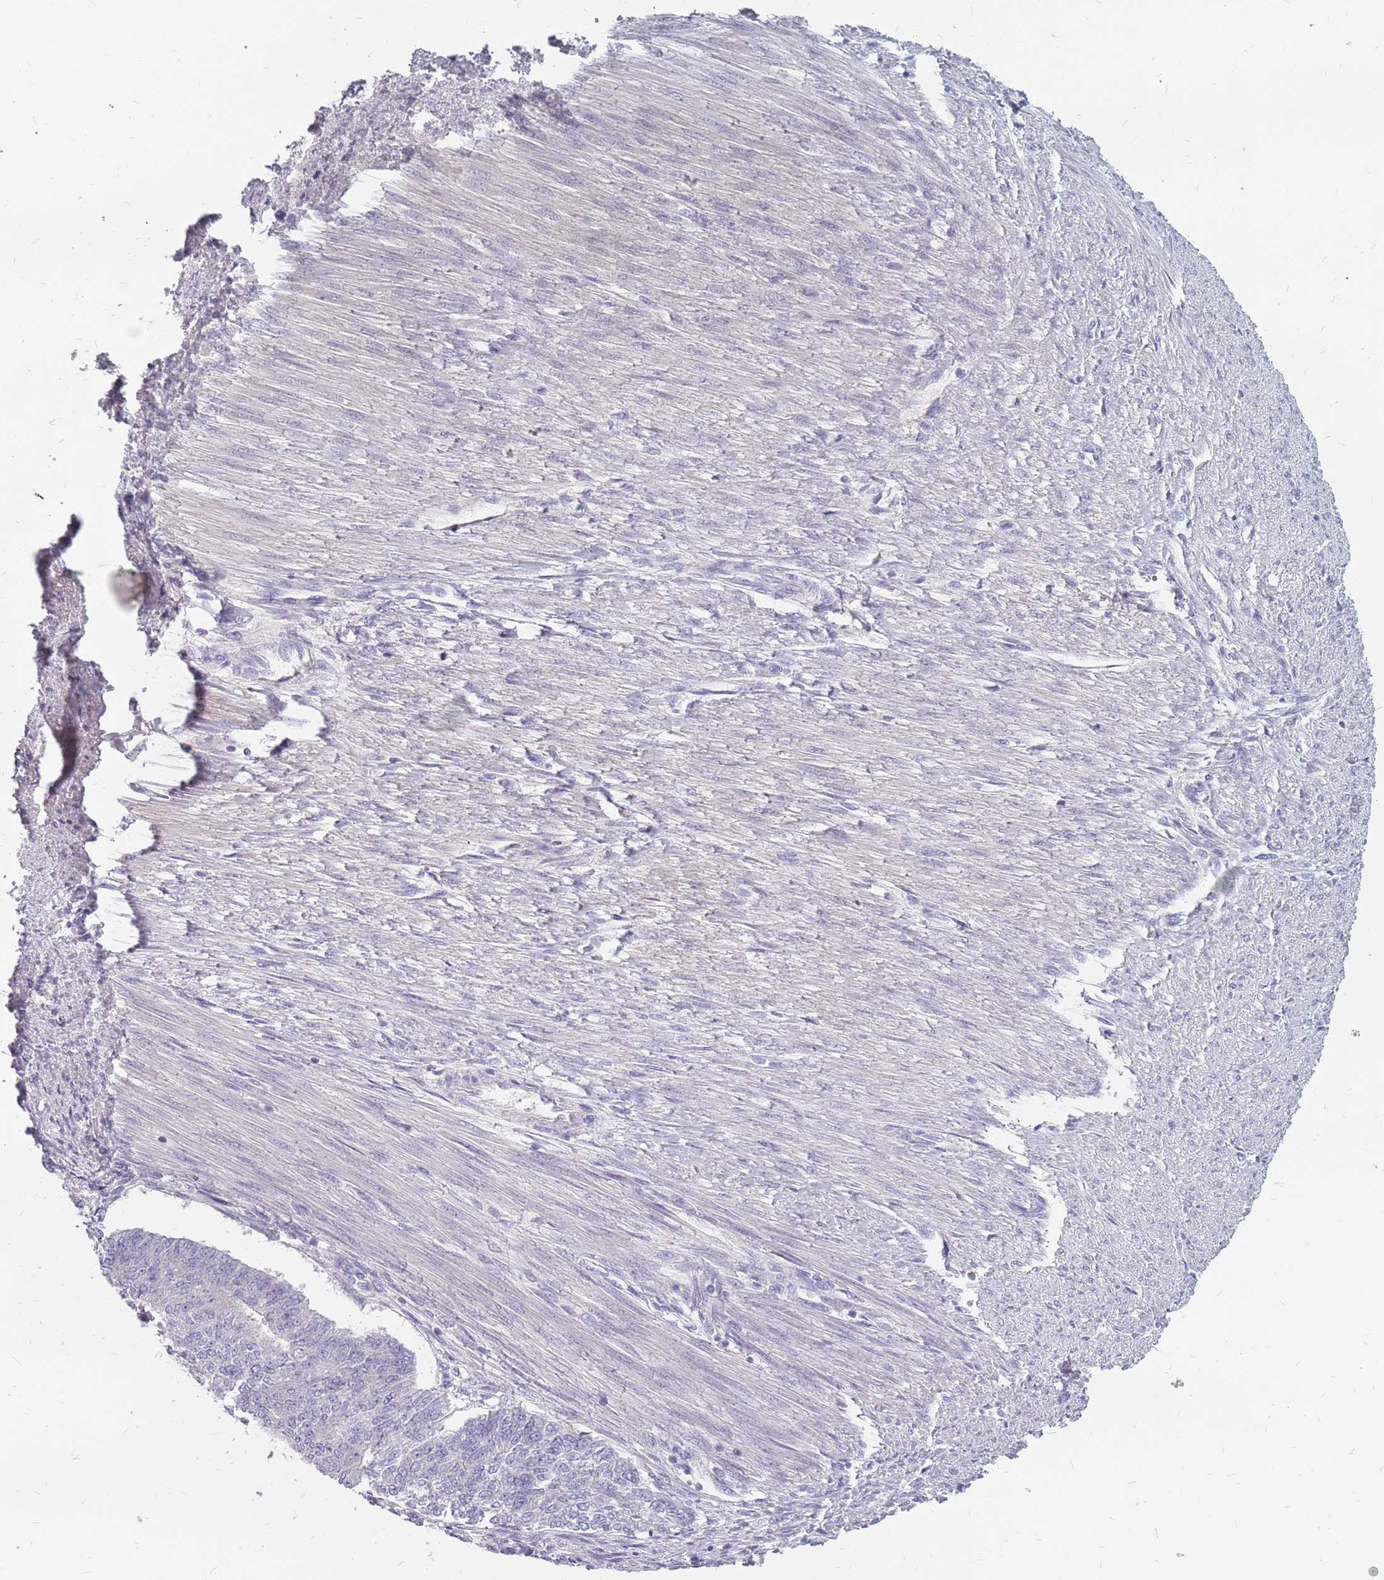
{"staining": {"intensity": "negative", "quantity": "none", "location": "none"}, "tissue": "endometrial cancer", "cell_type": "Tumor cells", "image_type": "cancer", "snomed": [{"axis": "morphology", "description": "Adenocarcinoma, NOS"}, {"axis": "topography", "description": "Endometrium"}], "caption": "Immunohistochemistry image of neoplastic tissue: adenocarcinoma (endometrial) stained with DAB (3,3'-diaminobenzidine) displays no significant protein staining in tumor cells.", "gene": "CMTR2", "patient": {"sex": "female", "age": 32}}